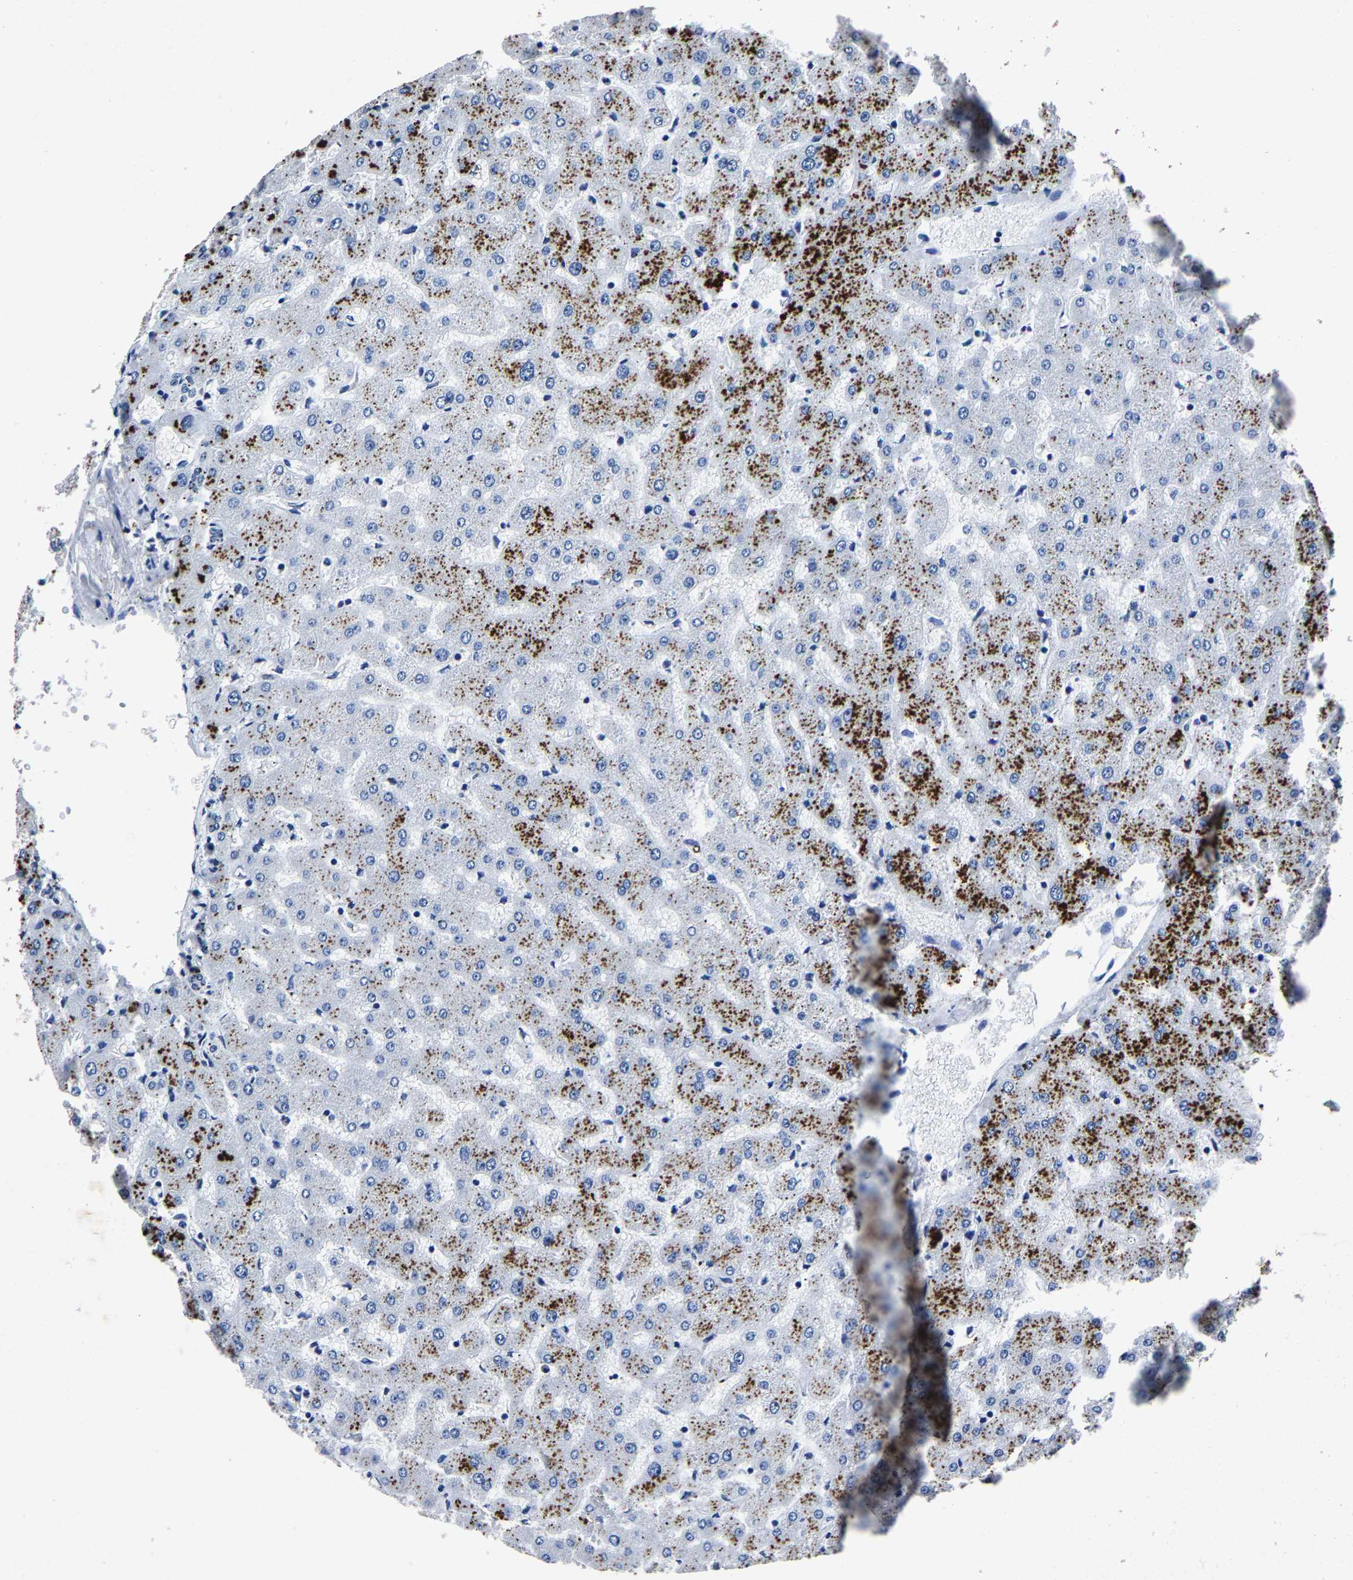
{"staining": {"intensity": "negative", "quantity": "none", "location": "none"}, "tissue": "liver", "cell_type": "Cholangiocytes", "image_type": "normal", "snomed": [{"axis": "morphology", "description": "Normal tissue, NOS"}, {"axis": "topography", "description": "Liver"}], "caption": "Immunohistochemistry of unremarkable human liver exhibits no staining in cholangiocytes. Brightfield microscopy of immunohistochemistry (IHC) stained with DAB (3,3'-diaminobenzidine) (brown) and hematoxylin (blue), captured at high magnification.", "gene": "RBM45", "patient": {"sex": "female", "age": 63}}